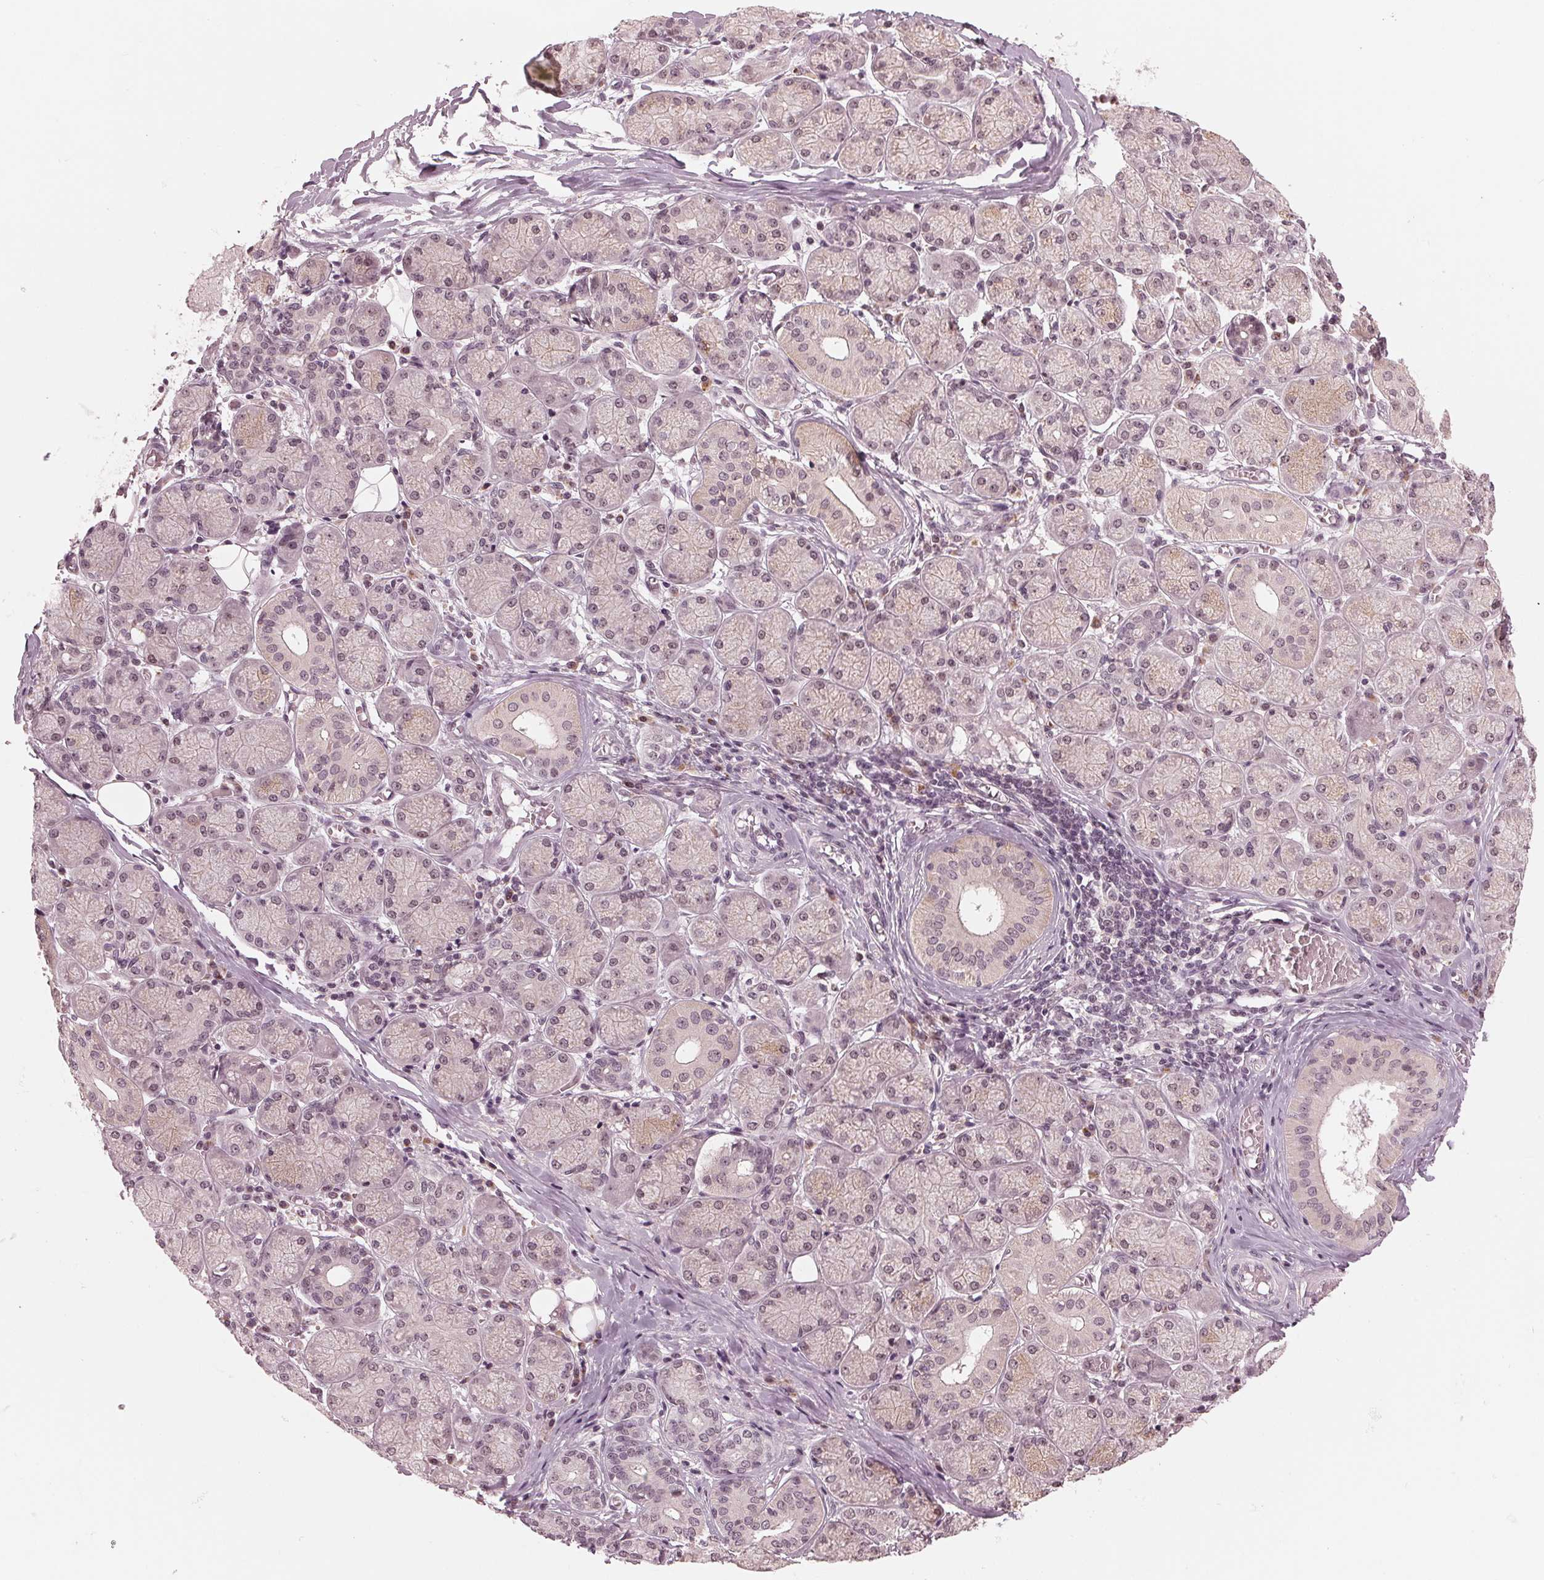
{"staining": {"intensity": "weak", "quantity": "25%-75%", "location": "nuclear"}, "tissue": "salivary gland", "cell_type": "Glandular cells", "image_type": "normal", "snomed": [{"axis": "morphology", "description": "Normal tissue, NOS"}, {"axis": "topography", "description": "Salivary gland"}, {"axis": "topography", "description": "Peripheral nerve tissue"}], "caption": "Glandular cells show low levels of weak nuclear expression in approximately 25%-75% of cells in benign salivary gland. The protein is stained brown, and the nuclei are stained in blue (DAB (3,3'-diaminobenzidine) IHC with brightfield microscopy, high magnification).", "gene": "SLX4", "patient": {"sex": "female", "age": 24}}